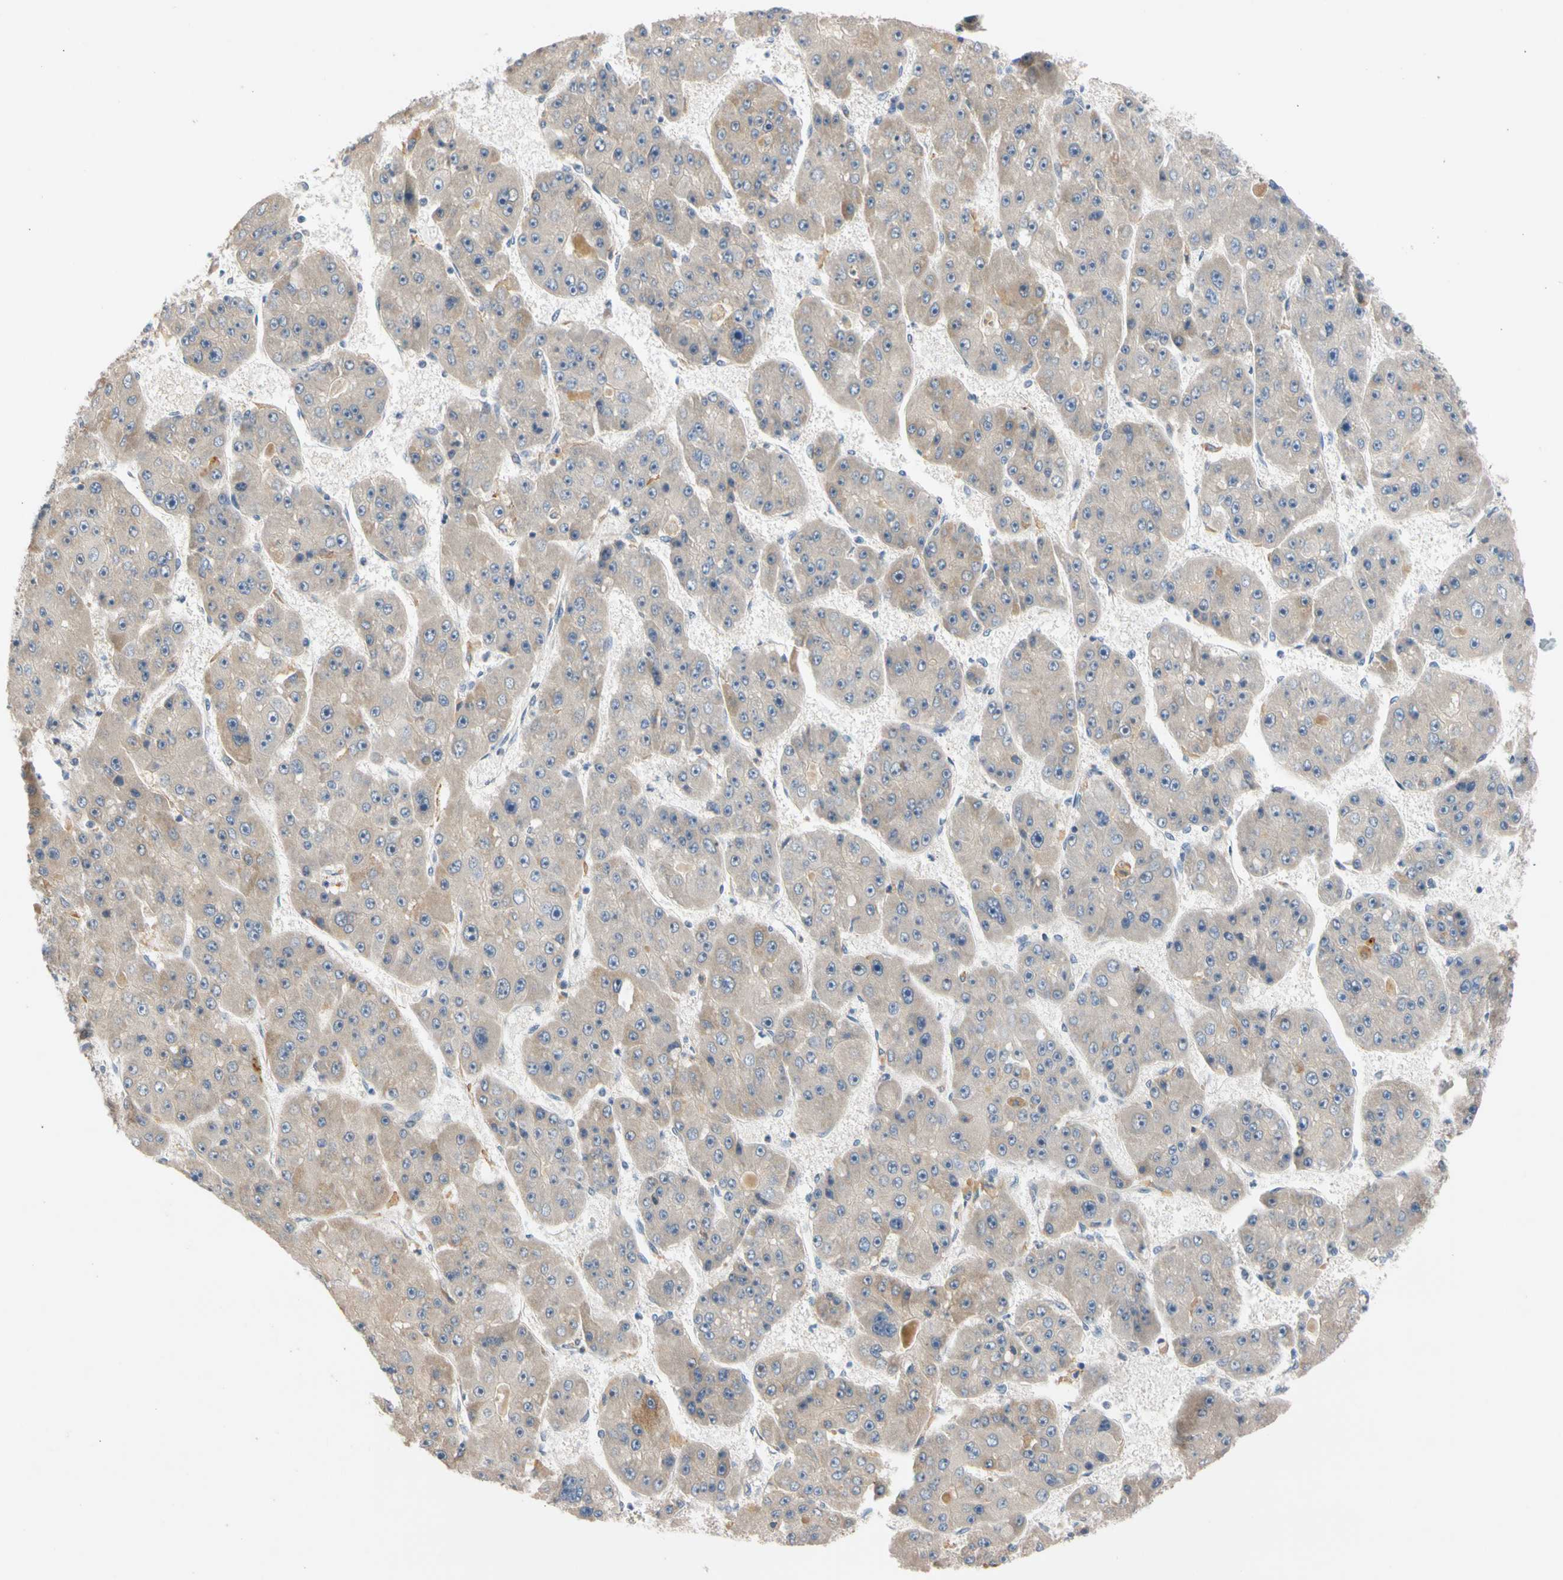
{"staining": {"intensity": "moderate", "quantity": "<25%", "location": "cytoplasmic/membranous"}, "tissue": "liver cancer", "cell_type": "Tumor cells", "image_type": "cancer", "snomed": [{"axis": "morphology", "description": "Carcinoma, Hepatocellular, NOS"}, {"axis": "topography", "description": "Liver"}], "caption": "Immunohistochemistry of hepatocellular carcinoma (liver) displays low levels of moderate cytoplasmic/membranous positivity in about <25% of tumor cells. (DAB (3,3'-diaminobenzidine) IHC with brightfield microscopy, high magnification).", "gene": "CNST", "patient": {"sex": "female", "age": 61}}